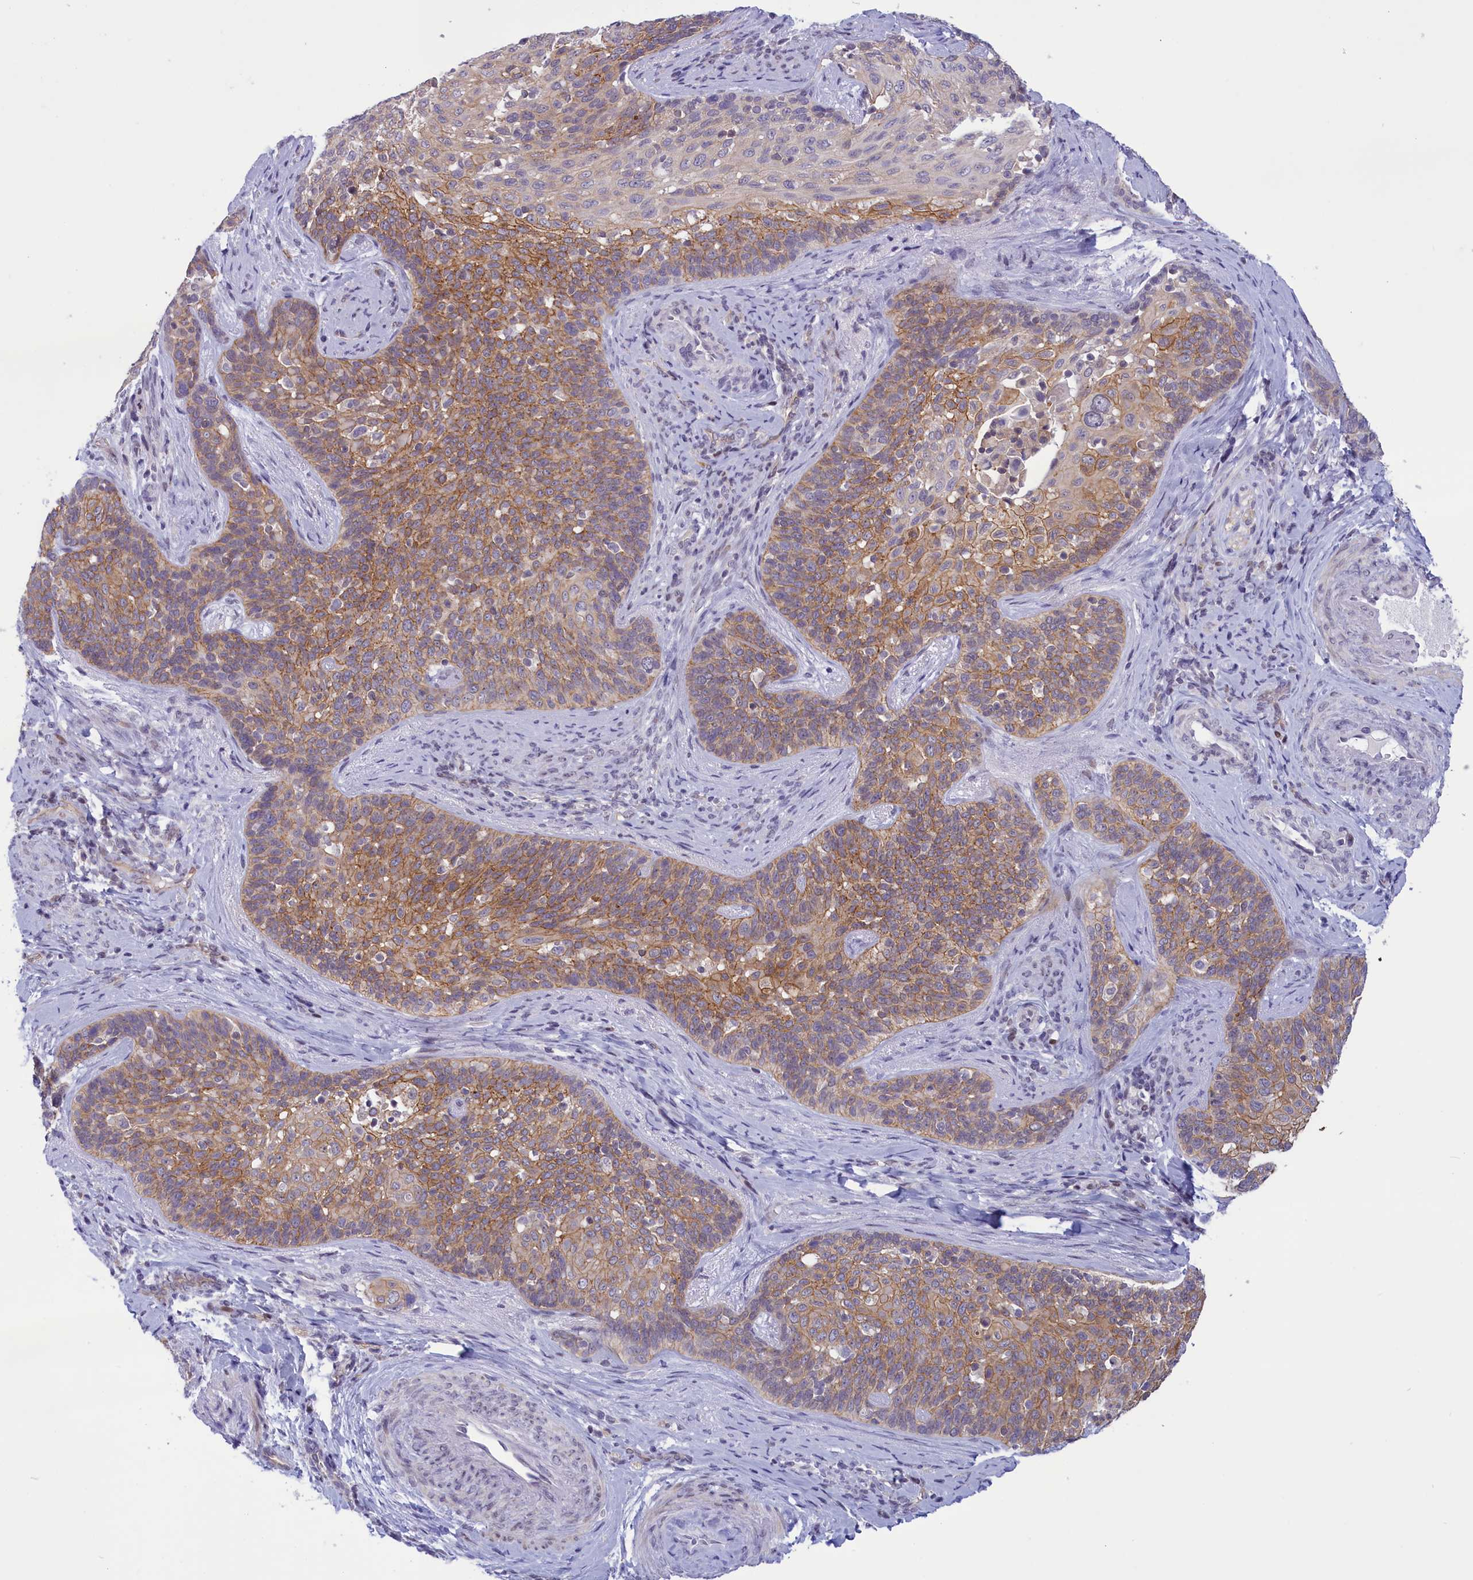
{"staining": {"intensity": "moderate", "quantity": ">75%", "location": "cytoplasmic/membranous"}, "tissue": "cervical cancer", "cell_type": "Tumor cells", "image_type": "cancer", "snomed": [{"axis": "morphology", "description": "Squamous cell carcinoma, NOS"}, {"axis": "topography", "description": "Cervix"}], "caption": "Moderate cytoplasmic/membranous staining is seen in about >75% of tumor cells in cervical squamous cell carcinoma. (DAB IHC with brightfield microscopy, high magnification).", "gene": "CORO2A", "patient": {"sex": "female", "age": 50}}